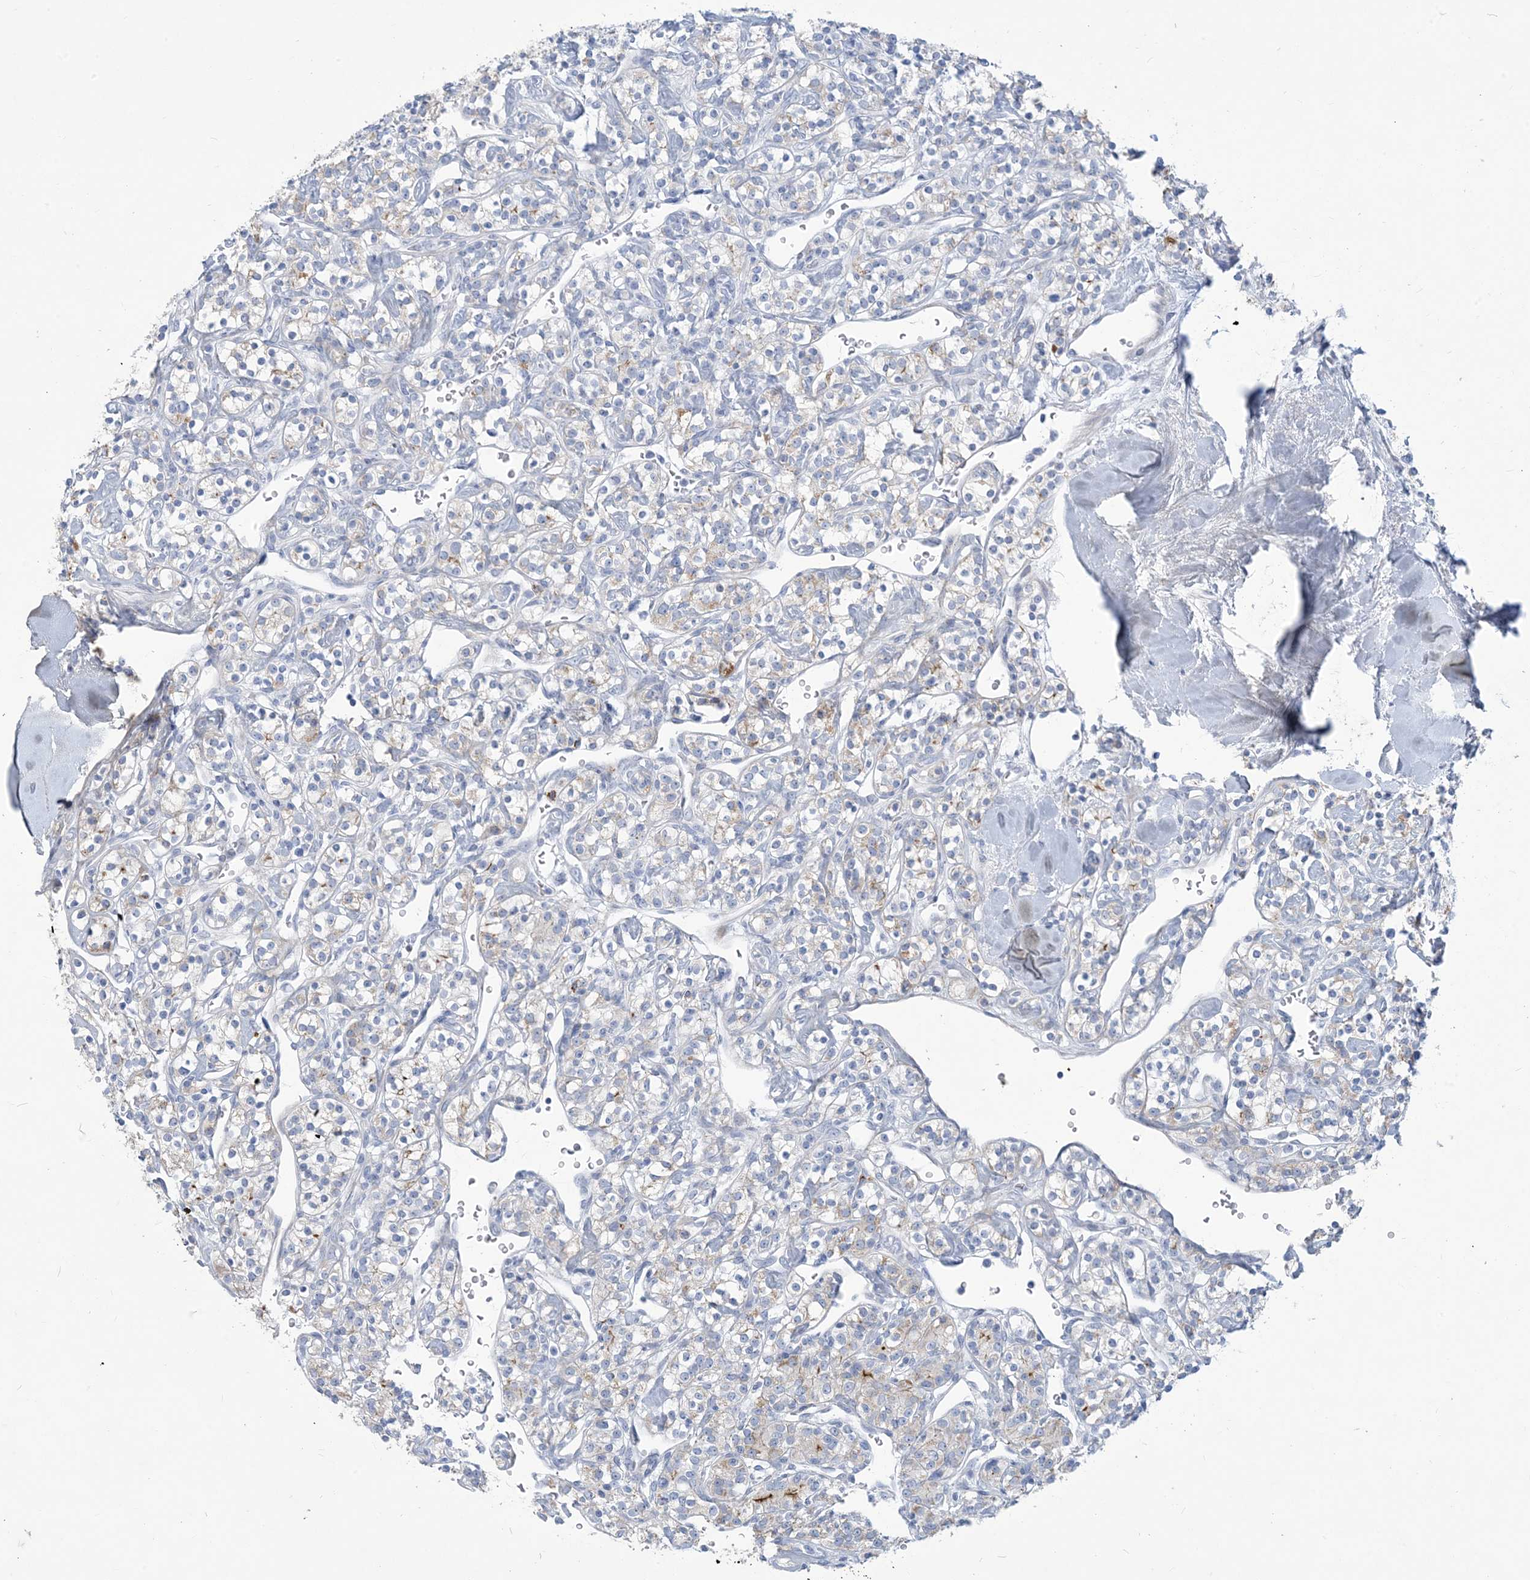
{"staining": {"intensity": "moderate", "quantity": "<25%", "location": "cytoplasmic/membranous"}, "tissue": "renal cancer", "cell_type": "Tumor cells", "image_type": "cancer", "snomed": [{"axis": "morphology", "description": "Adenocarcinoma, NOS"}, {"axis": "topography", "description": "Kidney"}], "caption": "A high-resolution histopathology image shows immunohistochemistry staining of renal cancer, which exhibits moderate cytoplasmic/membranous expression in about <25% of tumor cells. (Stains: DAB in brown, nuclei in blue, Microscopy: brightfield microscopy at high magnification).", "gene": "MOXD1", "patient": {"sex": "male", "age": 77}}